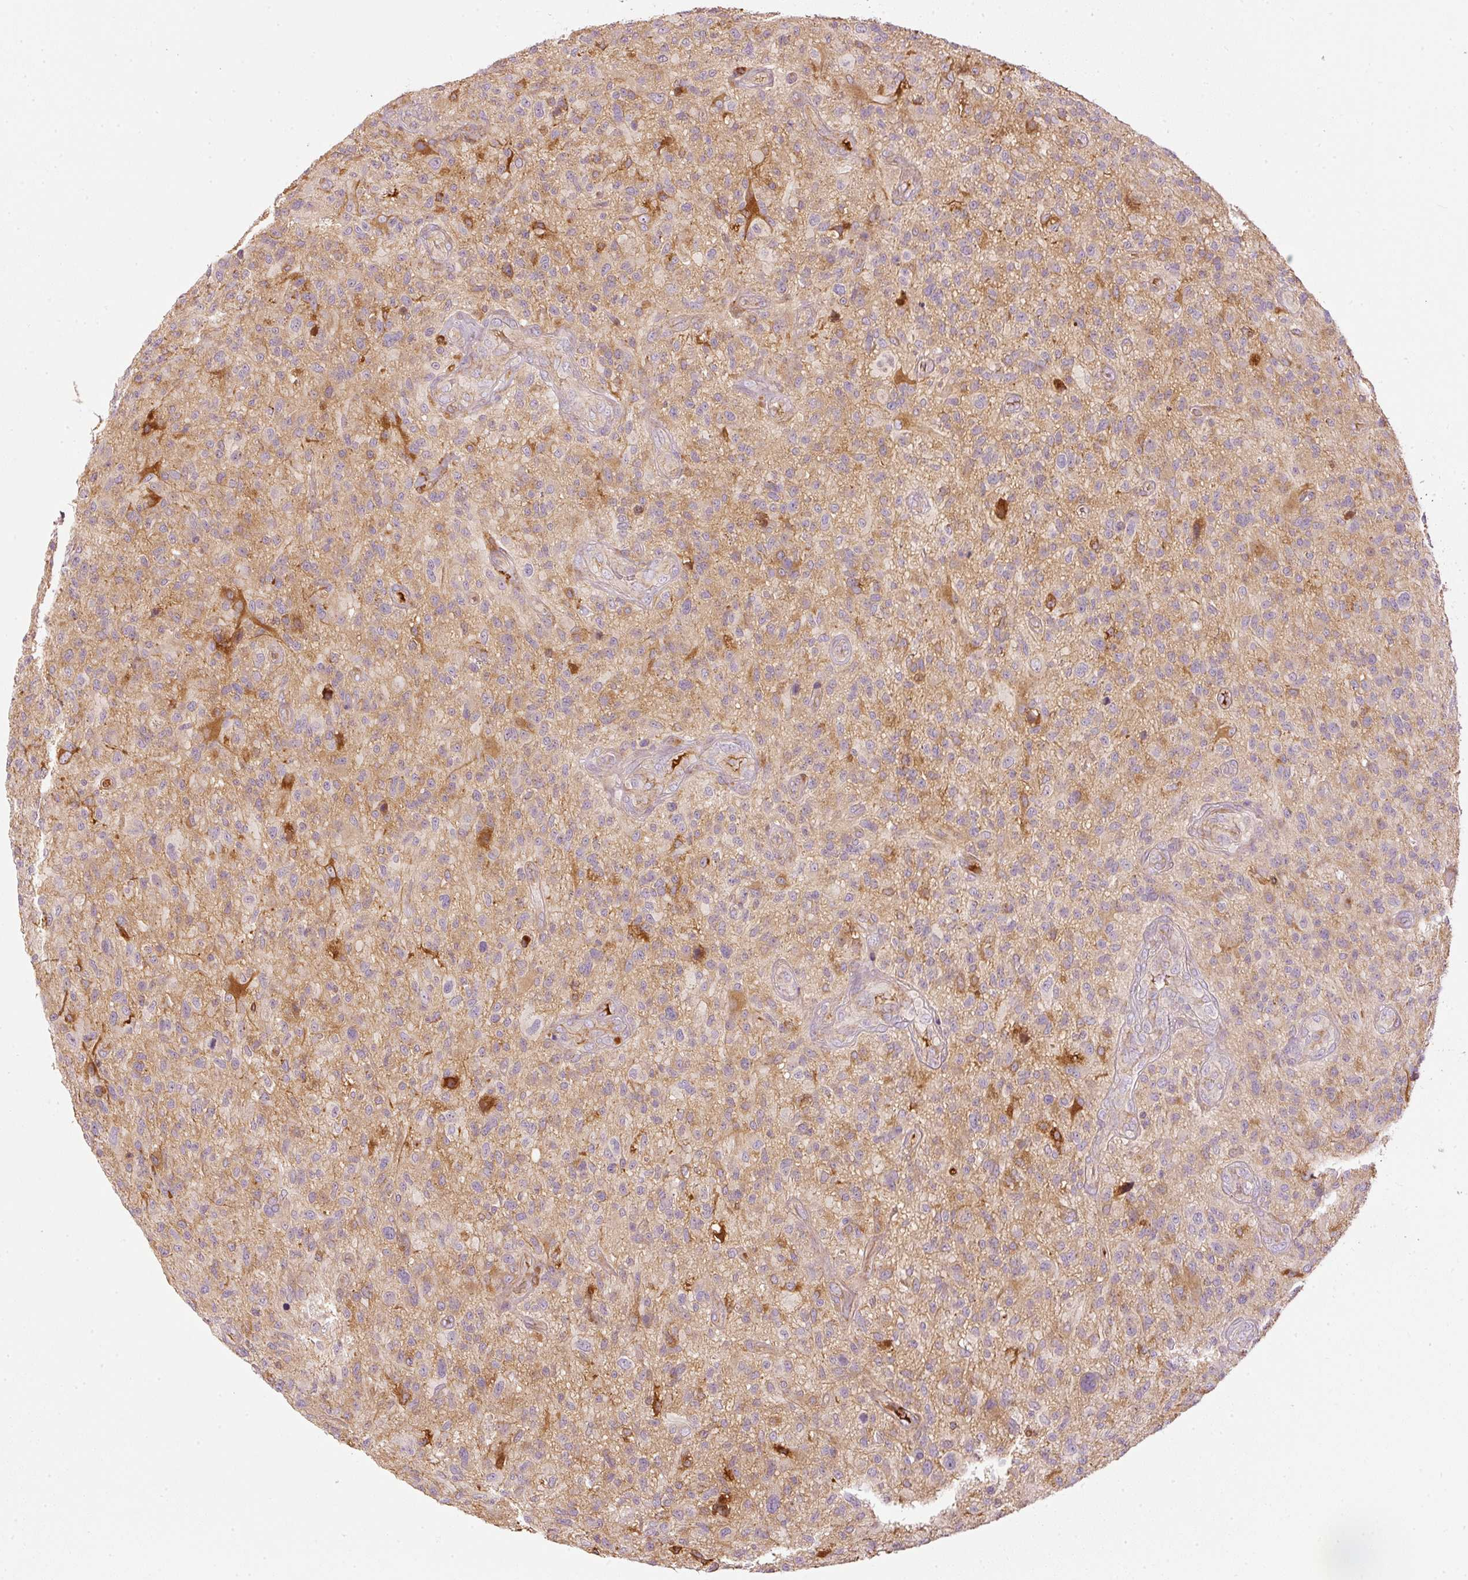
{"staining": {"intensity": "moderate", "quantity": "<25%", "location": "cytoplasmic/membranous"}, "tissue": "glioma", "cell_type": "Tumor cells", "image_type": "cancer", "snomed": [{"axis": "morphology", "description": "Glioma, malignant, High grade"}, {"axis": "topography", "description": "Brain"}], "caption": "About <25% of tumor cells in human glioma reveal moderate cytoplasmic/membranous protein staining as visualized by brown immunohistochemical staining.", "gene": "SERPING1", "patient": {"sex": "male", "age": 47}}